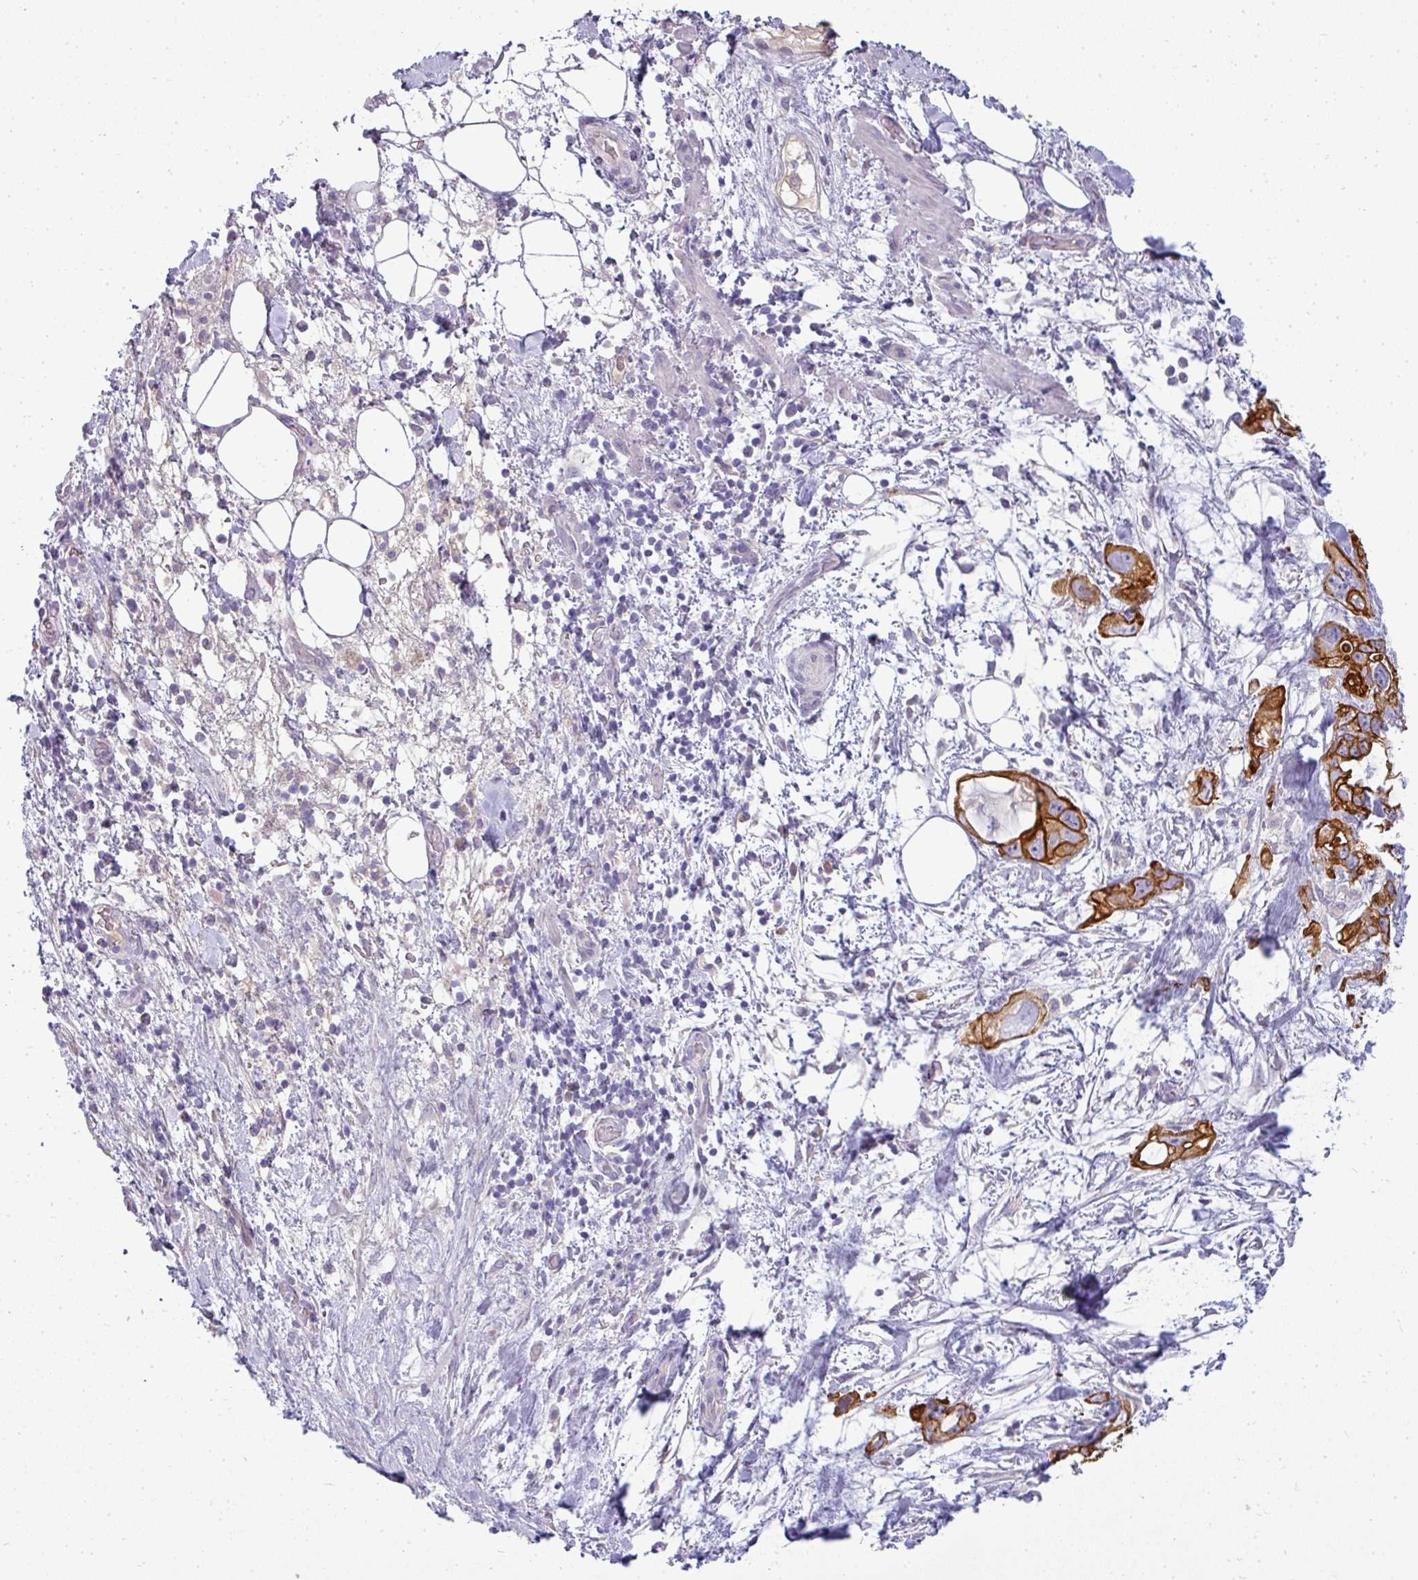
{"staining": {"intensity": "strong", "quantity": ">75%", "location": "cytoplasmic/membranous"}, "tissue": "pancreatic cancer", "cell_type": "Tumor cells", "image_type": "cancer", "snomed": [{"axis": "morphology", "description": "Adenocarcinoma, NOS"}, {"axis": "topography", "description": "Pancreas"}], "caption": "The image demonstrates a brown stain indicating the presence of a protein in the cytoplasmic/membranous of tumor cells in adenocarcinoma (pancreatic).", "gene": "ASXL3", "patient": {"sex": "female", "age": 61}}